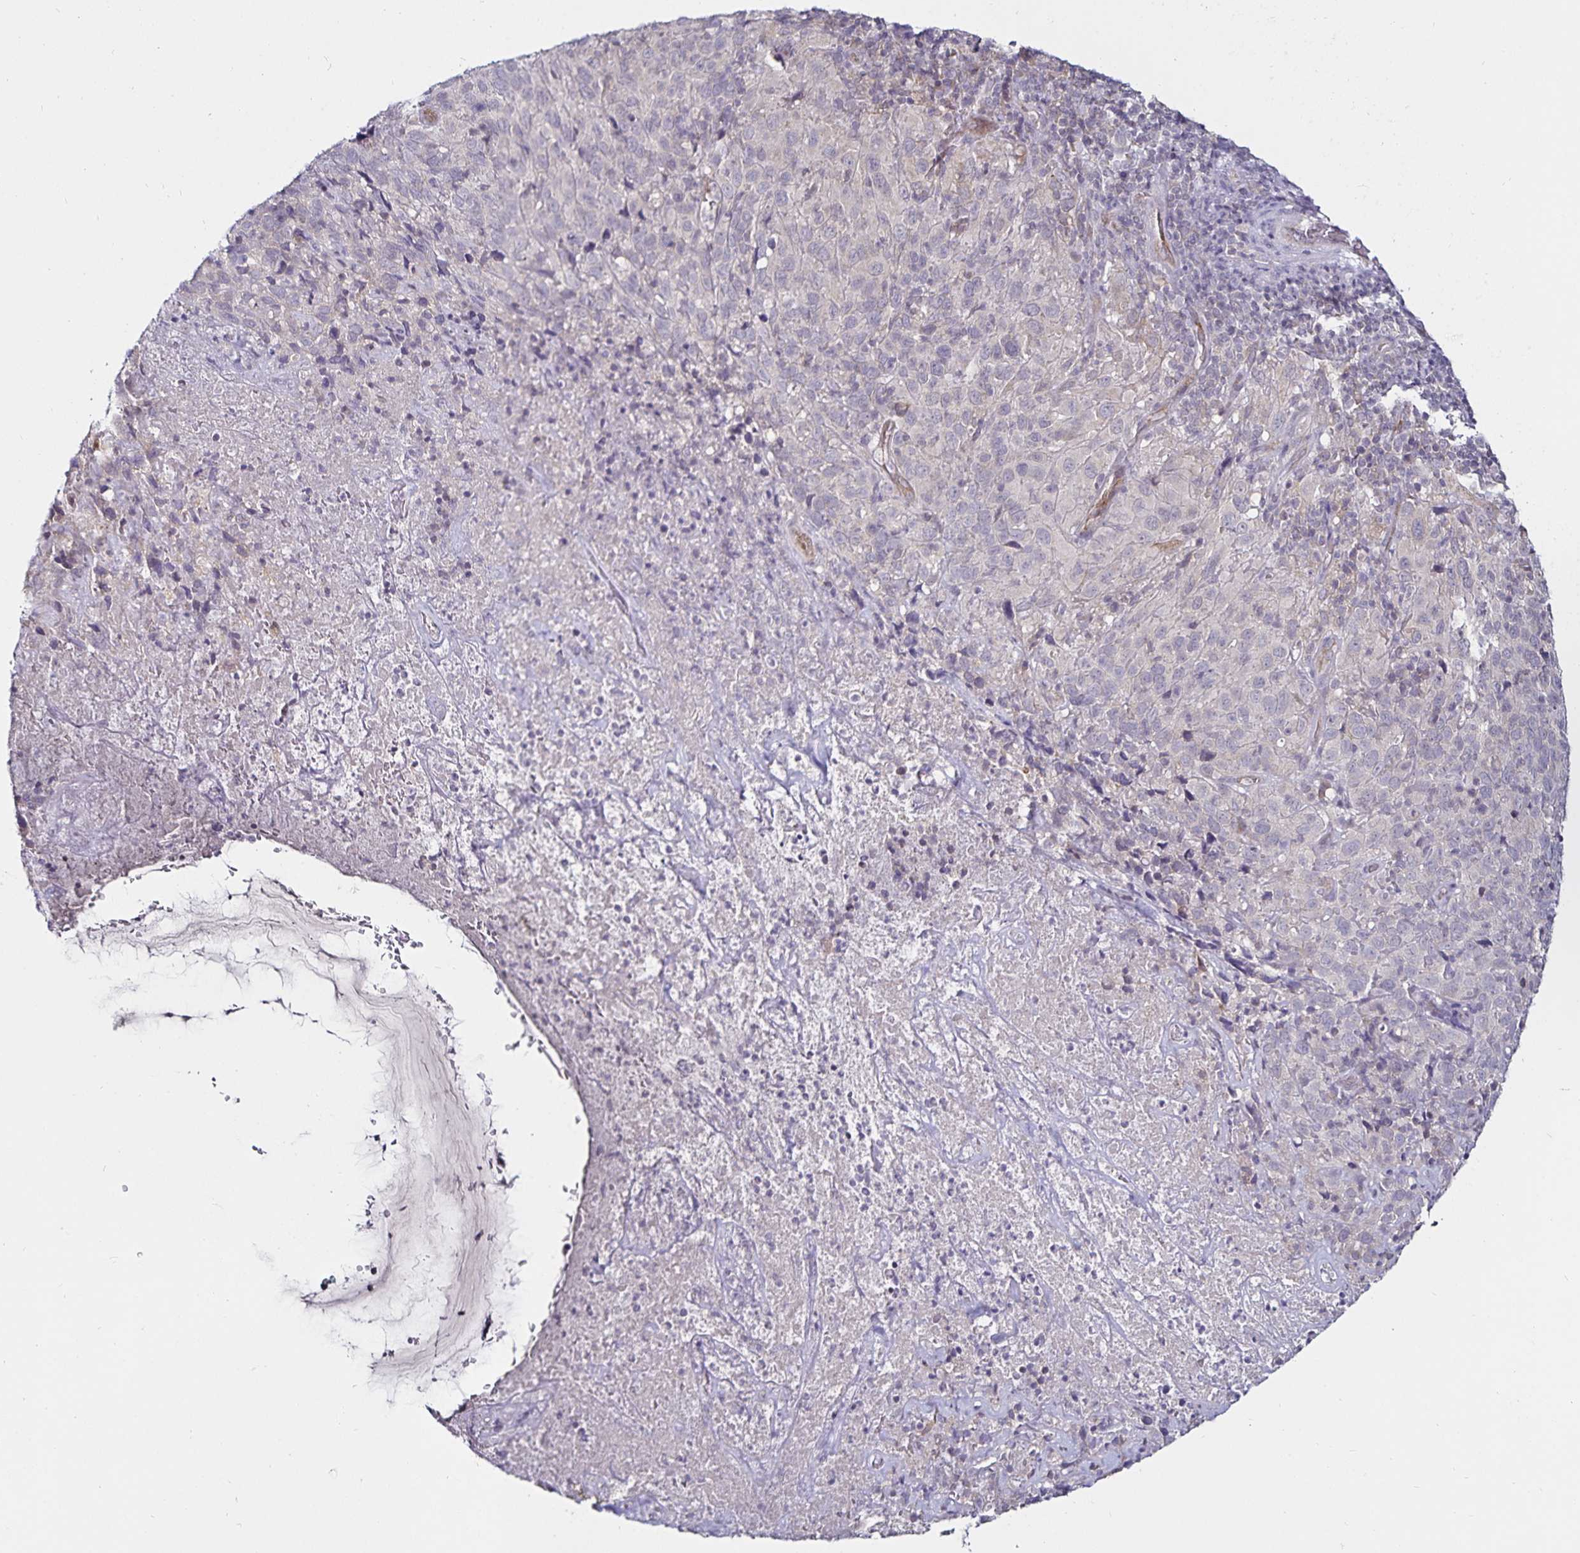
{"staining": {"intensity": "negative", "quantity": "none", "location": "none"}, "tissue": "cervical cancer", "cell_type": "Tumor cells", "image_type": "cancer", "snomed": [{"axis": "morphology", "description": "Squamous cell carcinoma, NOS"}, {"axis": "topography", "description": "Cervix"}], "caption": "A photomicrograph of squamous cell carcinoma (cervical) stained for a protein shows no brown staining in tumor cells.", "gene": "ACSL5", "patient": {"sex": "female", "age": 51}}